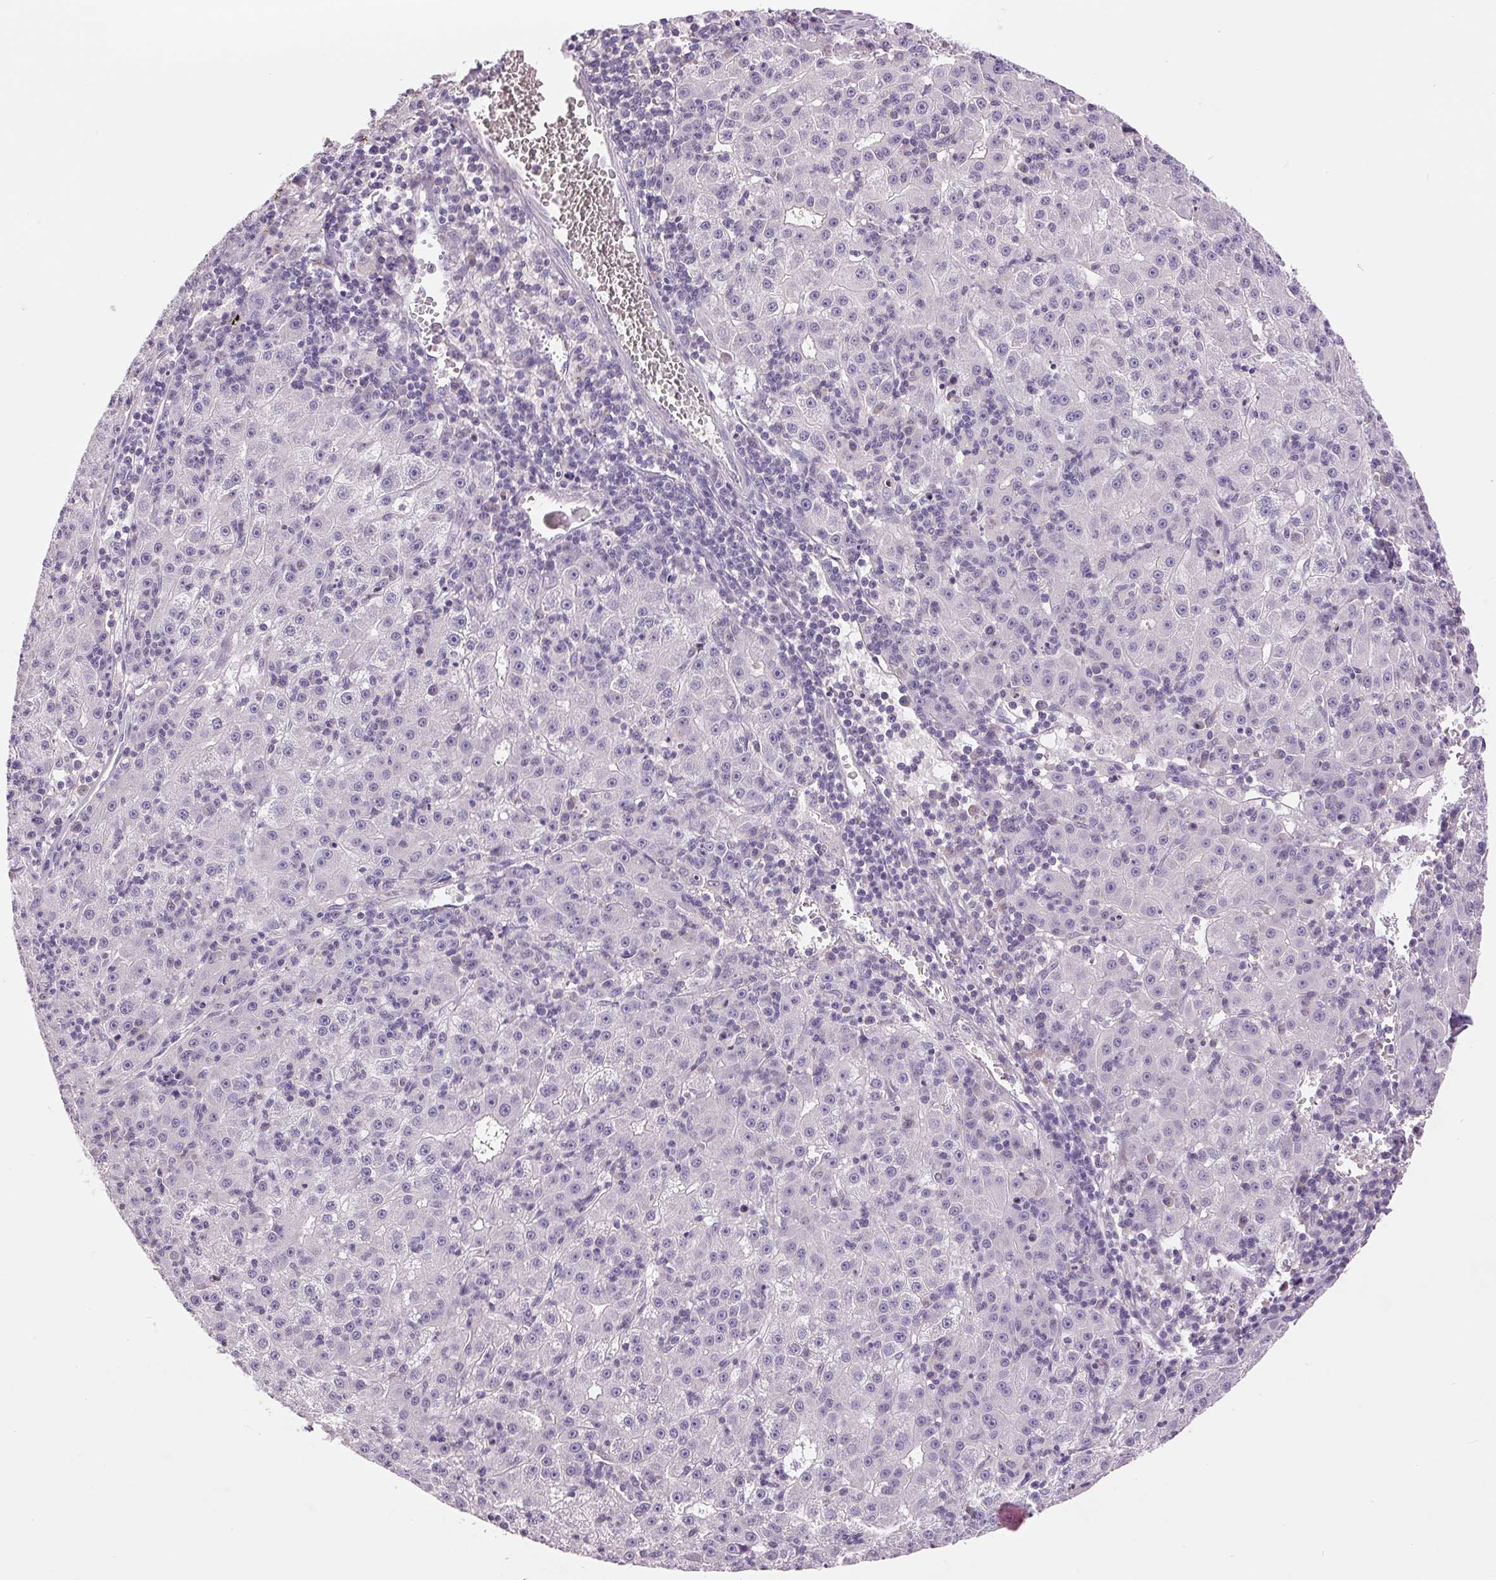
{"staining": {"intensity": "negative", "quantity": "none", "location": "none"}, "tissue": "liver cancer", "cell_type": "Tumor cells", "image_type": "cancer", "snomed": [{"axis": "morphology", "description": "Carcinoma, Hepatocellular, NOS"}, {"axis": "topography", "description": "Liver"}], "caption": "This histopathology image is of liver cancer stained with IHC to label a protein in brown with the nuclei are counter-stained blue. There is no expression in tumor cells.", "gene": "FXYD4", "patient": {"sex": "male", "age": 76}}